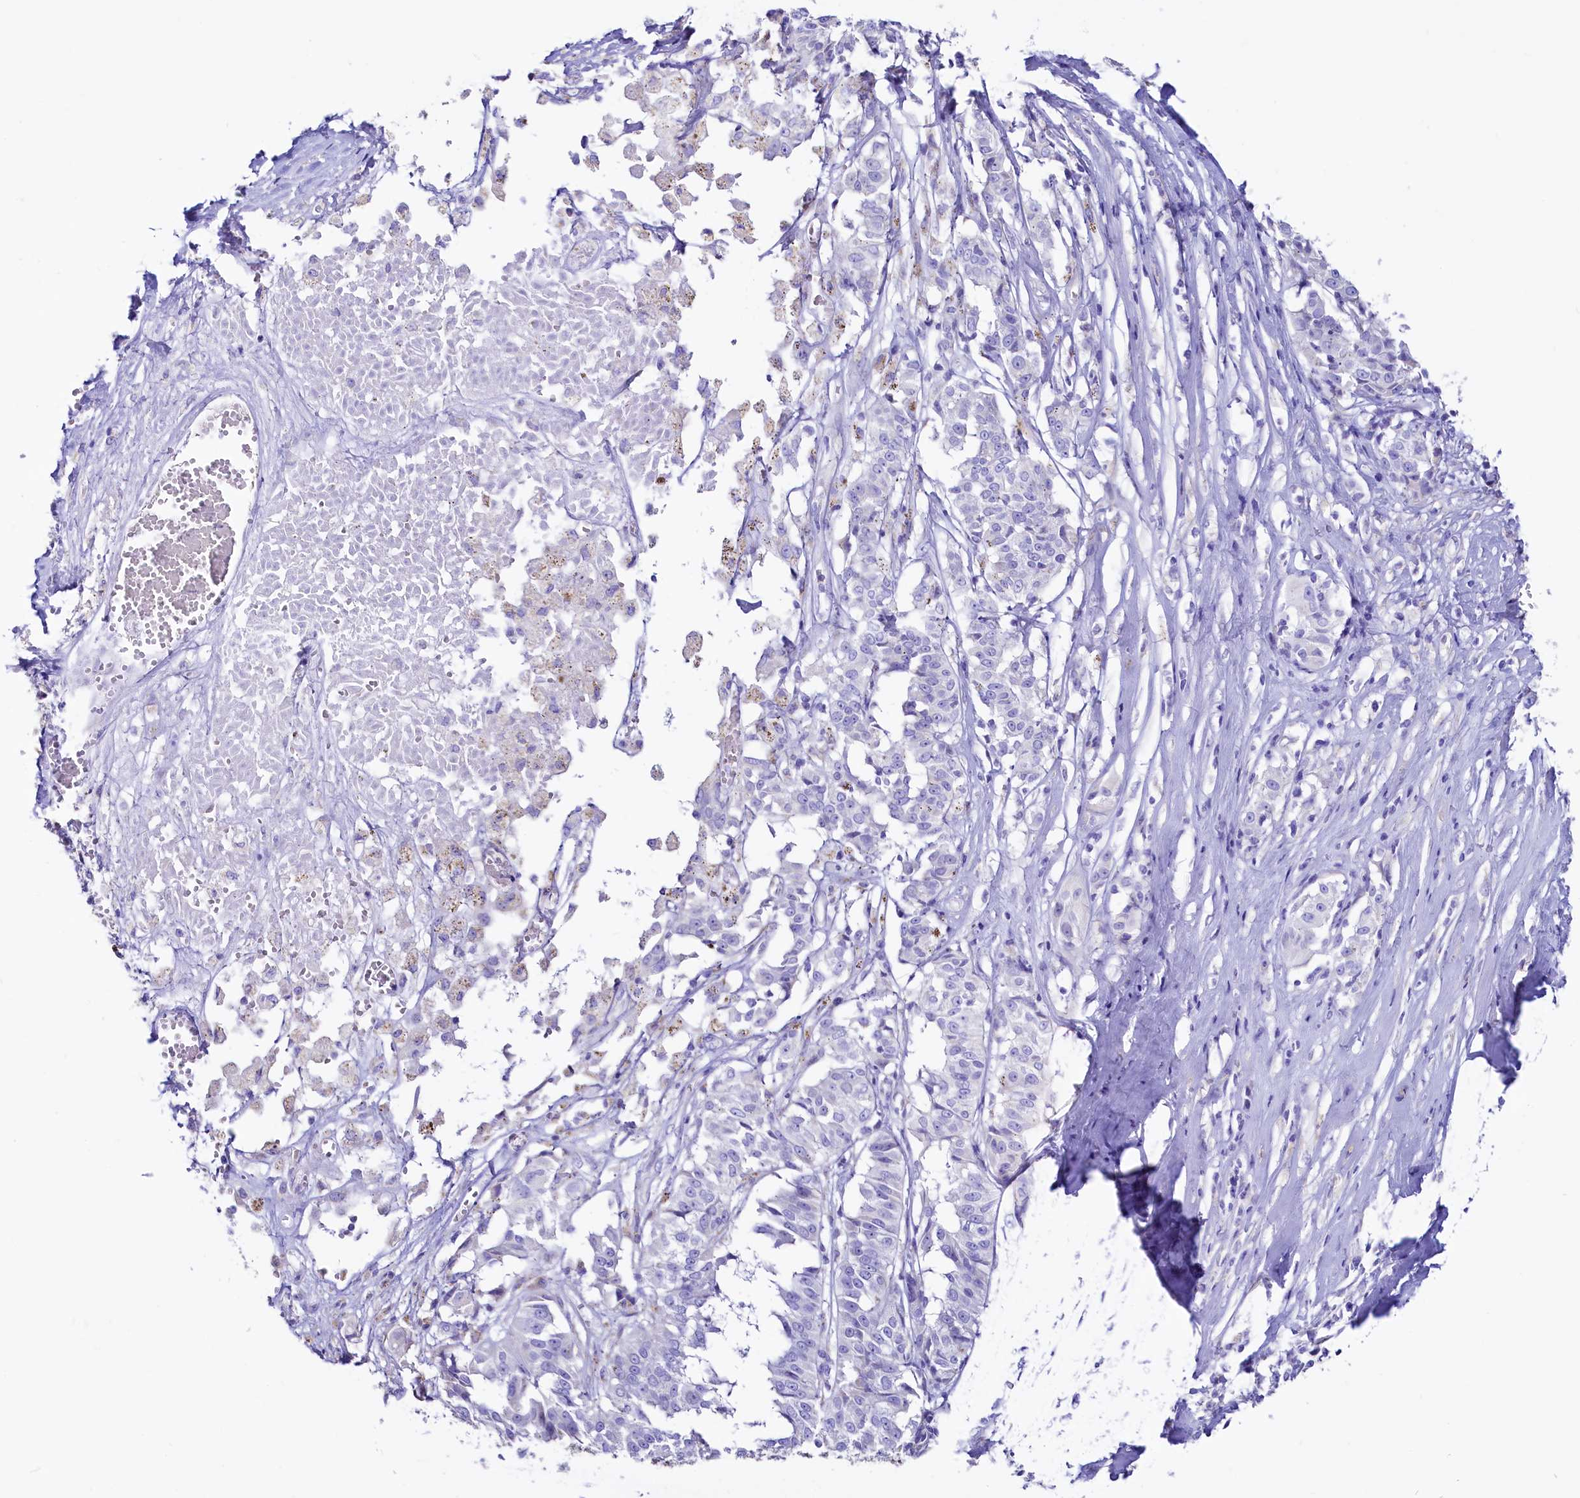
{"staining": {"intensity": "negative", "quantity": "none", "location": "none"}, "tissue": "melanoma", "cell_type": "Tumor cells", "image_type": "cancer", "snomed": [{"axis": "morphology", "description": "Malignant melanoma, NOS"}, {"axis": "topography", "description": "Skin"}], "caption": "Tumor cells are negative for protein expression in human melanoma.", "gene": "RBP3", "patient": {"sex": "female", "age": 72}}